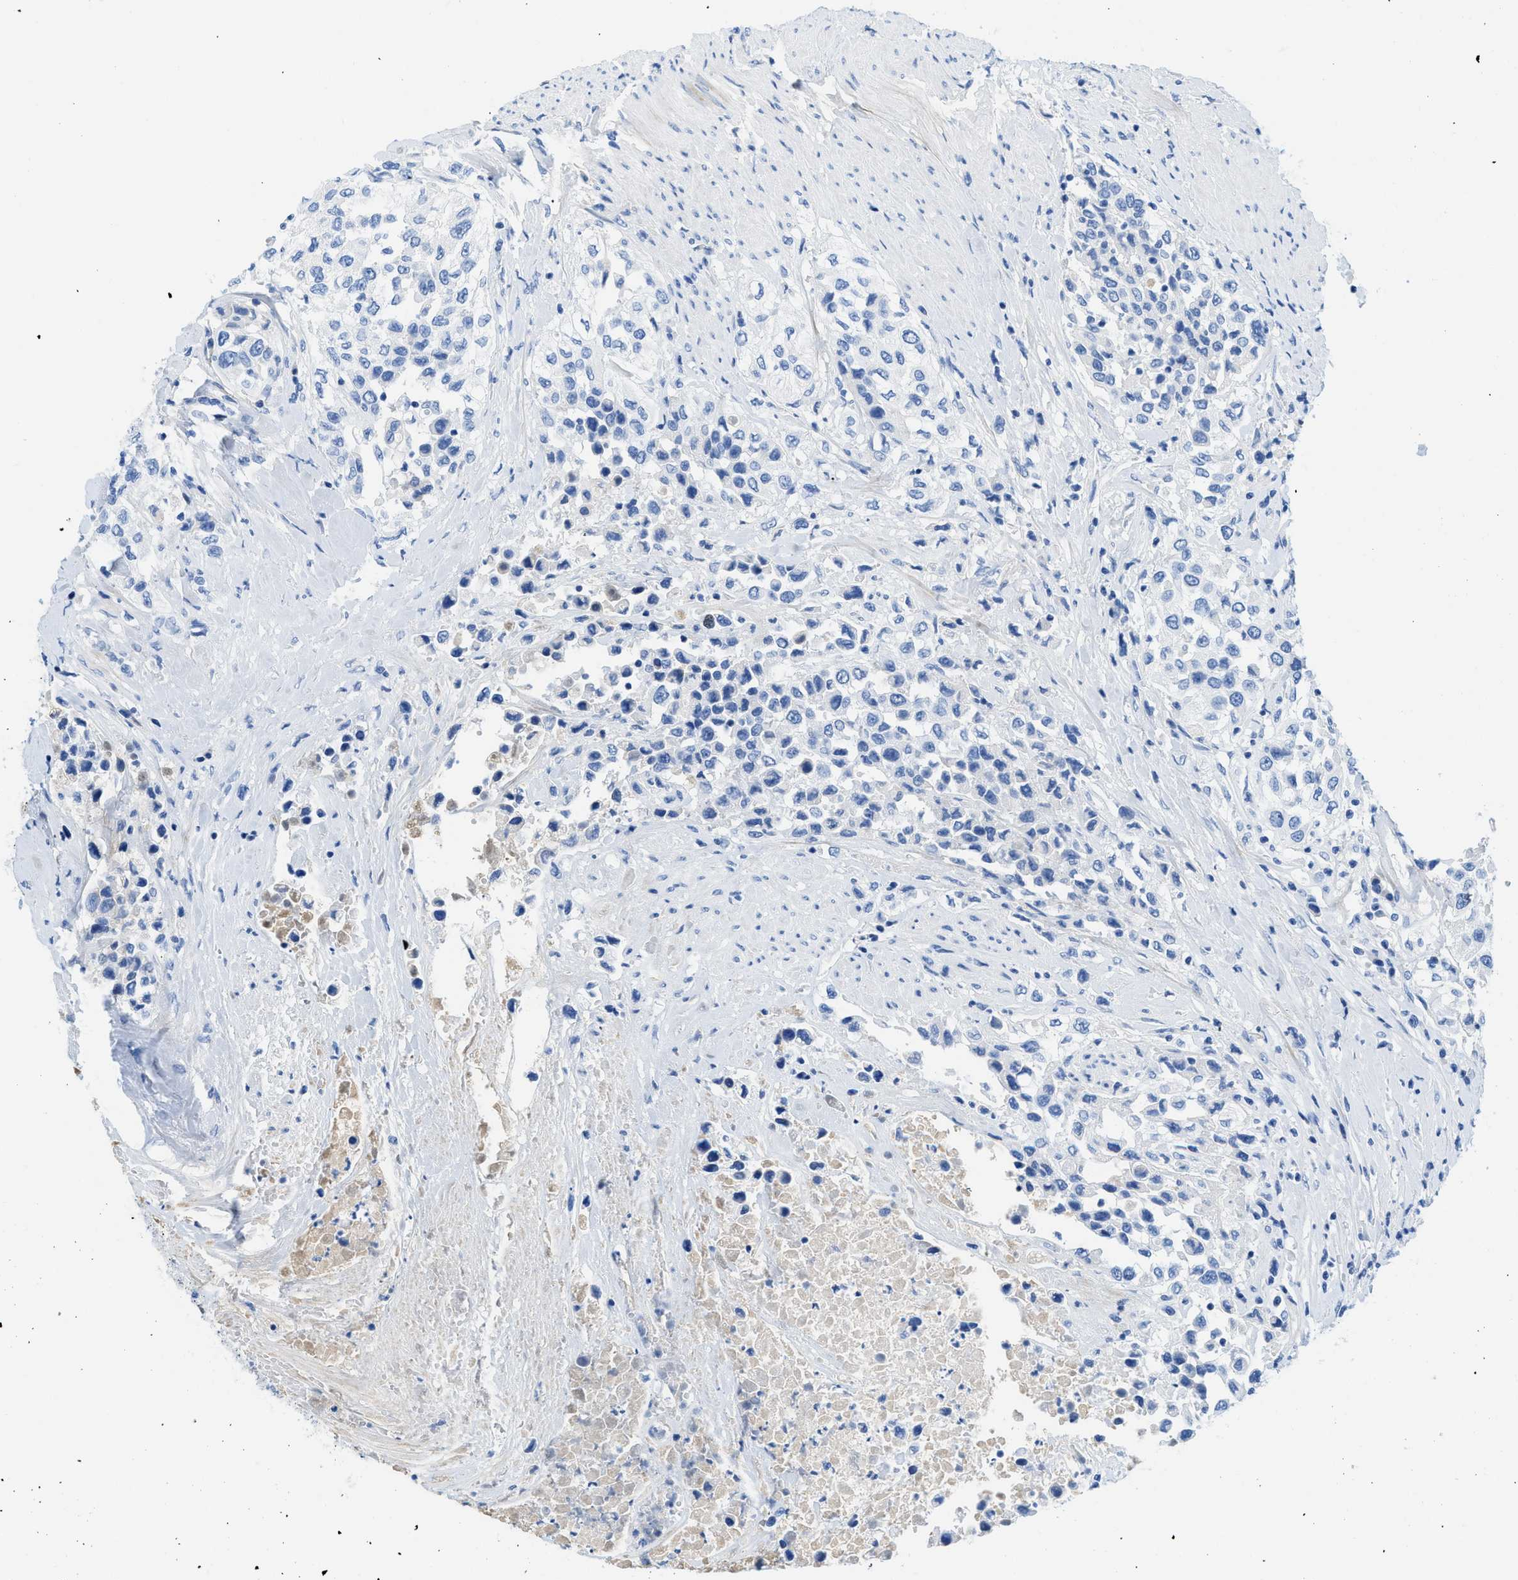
{"staining": {"intensity": "negative", "quantity": "none", "location": "none"}, "tissue": "urothelial cancer", "cell_type": "Tumor cells", "image_type": "cancer", "snomed": [{"axis": "morphology", "description": "Urothelial carcinoma, High grade"}, {"axis": "topography", "description": "Urinary bladder"}], "caption": "A photomicrograph of urothelial carcinoma (high-grade) stained for a protein exhibits no brown staining in tumor cells.", "gene": "COL3A1", "patient": {"sex": "female", "age": 80}}